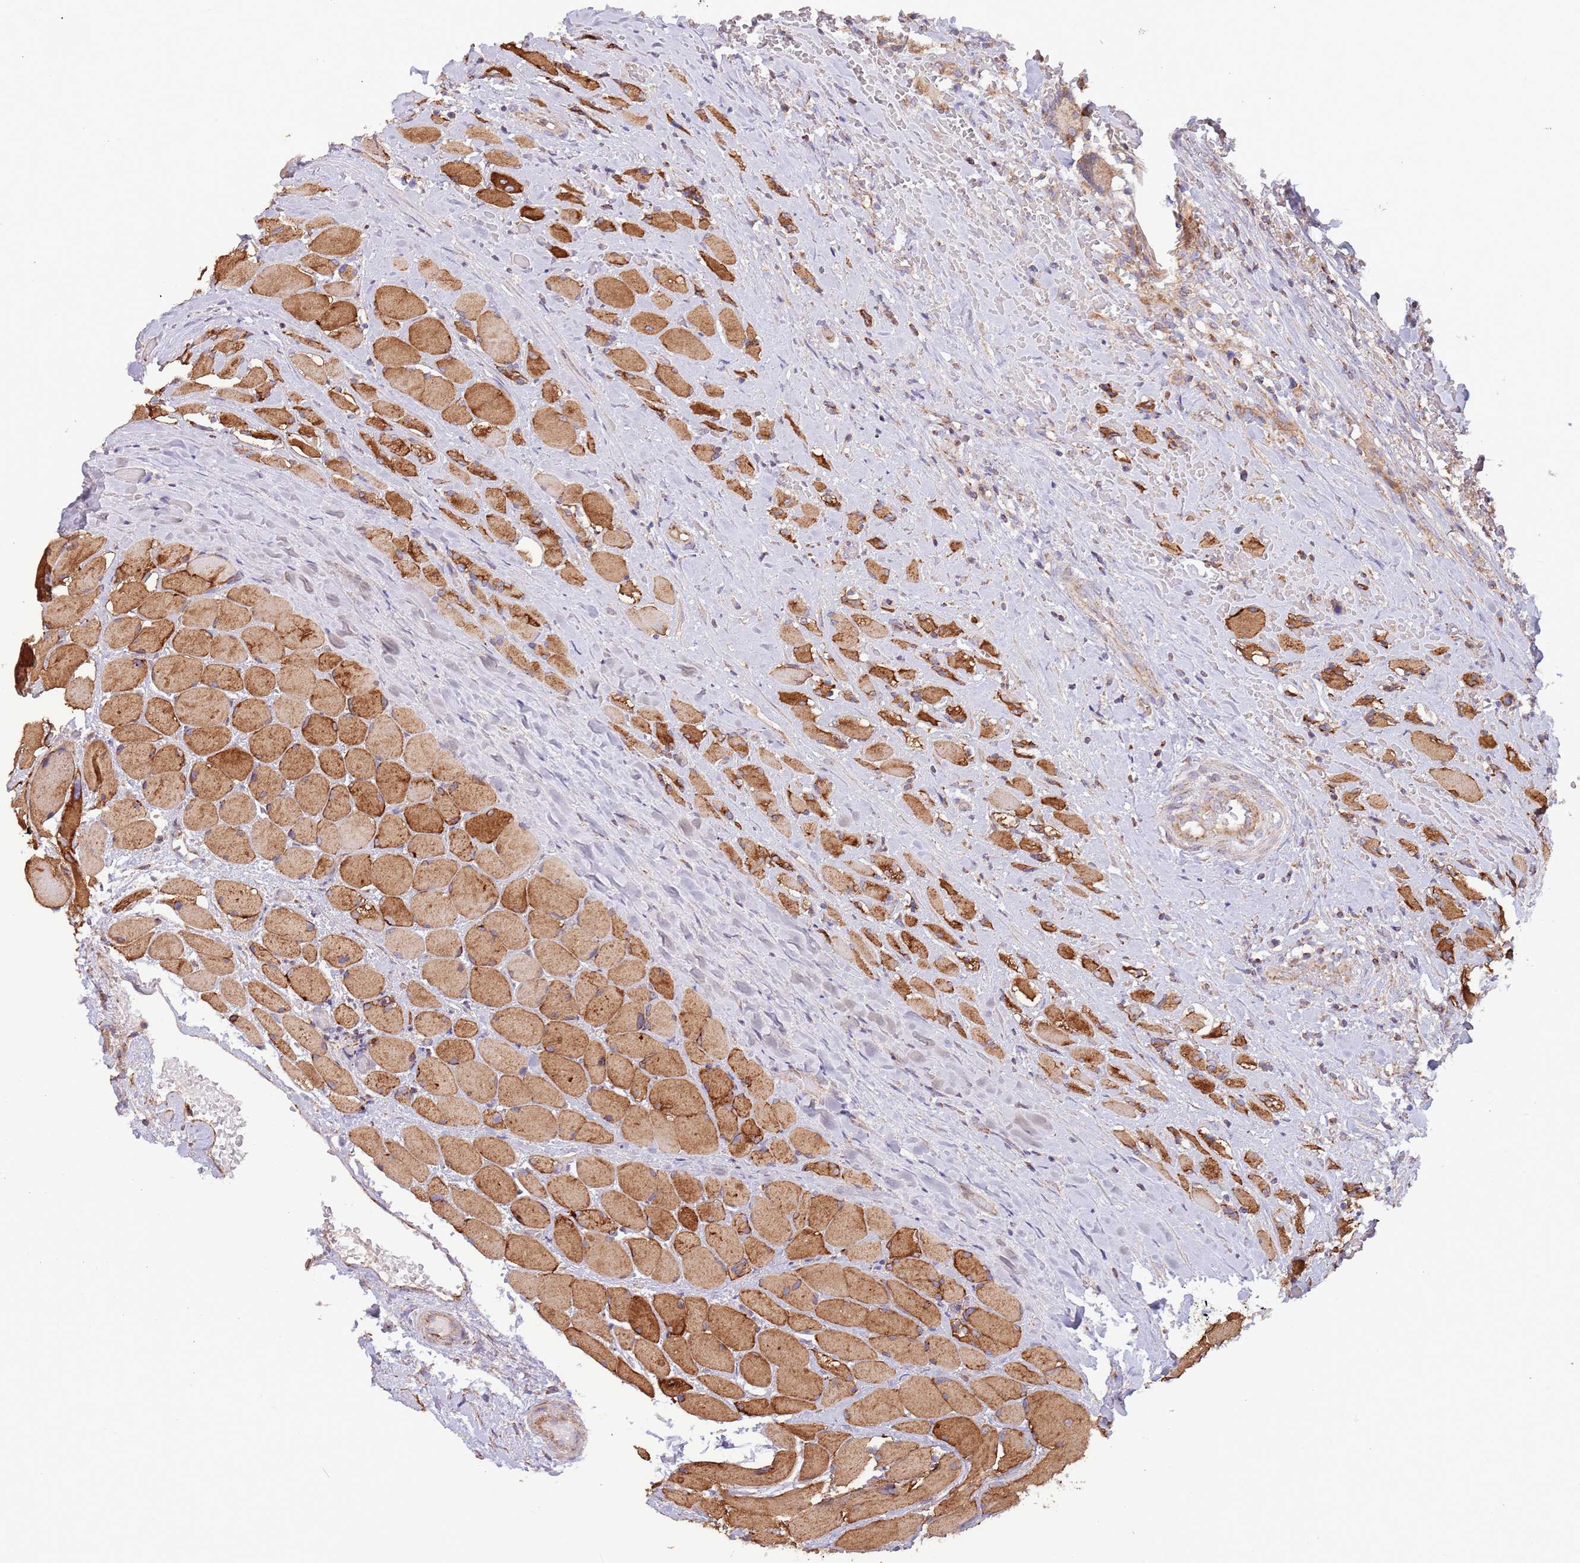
{"staining": {"intensity": "moderate", "quantity": ">75%", "location": "cytoplasmic/membranous"}, "tissue": "head and neck cancer", "cell_type": "Tumor cells", "image_type": "cancer", "snomed": [{"axis": "morphology", "description": "Squamous cell carcinoma, NOS"}, {"axis": "topography", "description": "Head-Neck"}], "caption": "High-magnification brightfield microscopy of head and neck cancer stained with DAB (3,3'-diaminobenzidine) (brown) and counterstained with hematoxylin (blue). tumor cells exhibit moderate cytoplasmic/membranous expression is seen in approximately>75% of cells. The staining was performed using DAB (3,3'-diaminobenzidine) to visualize the protein expression in brown, while the nuclei were stained in blue with hematoxylin (Magnification: 20x).", "gene": "DNAJA3", "patient": {"sex": "male", "age": 81}}